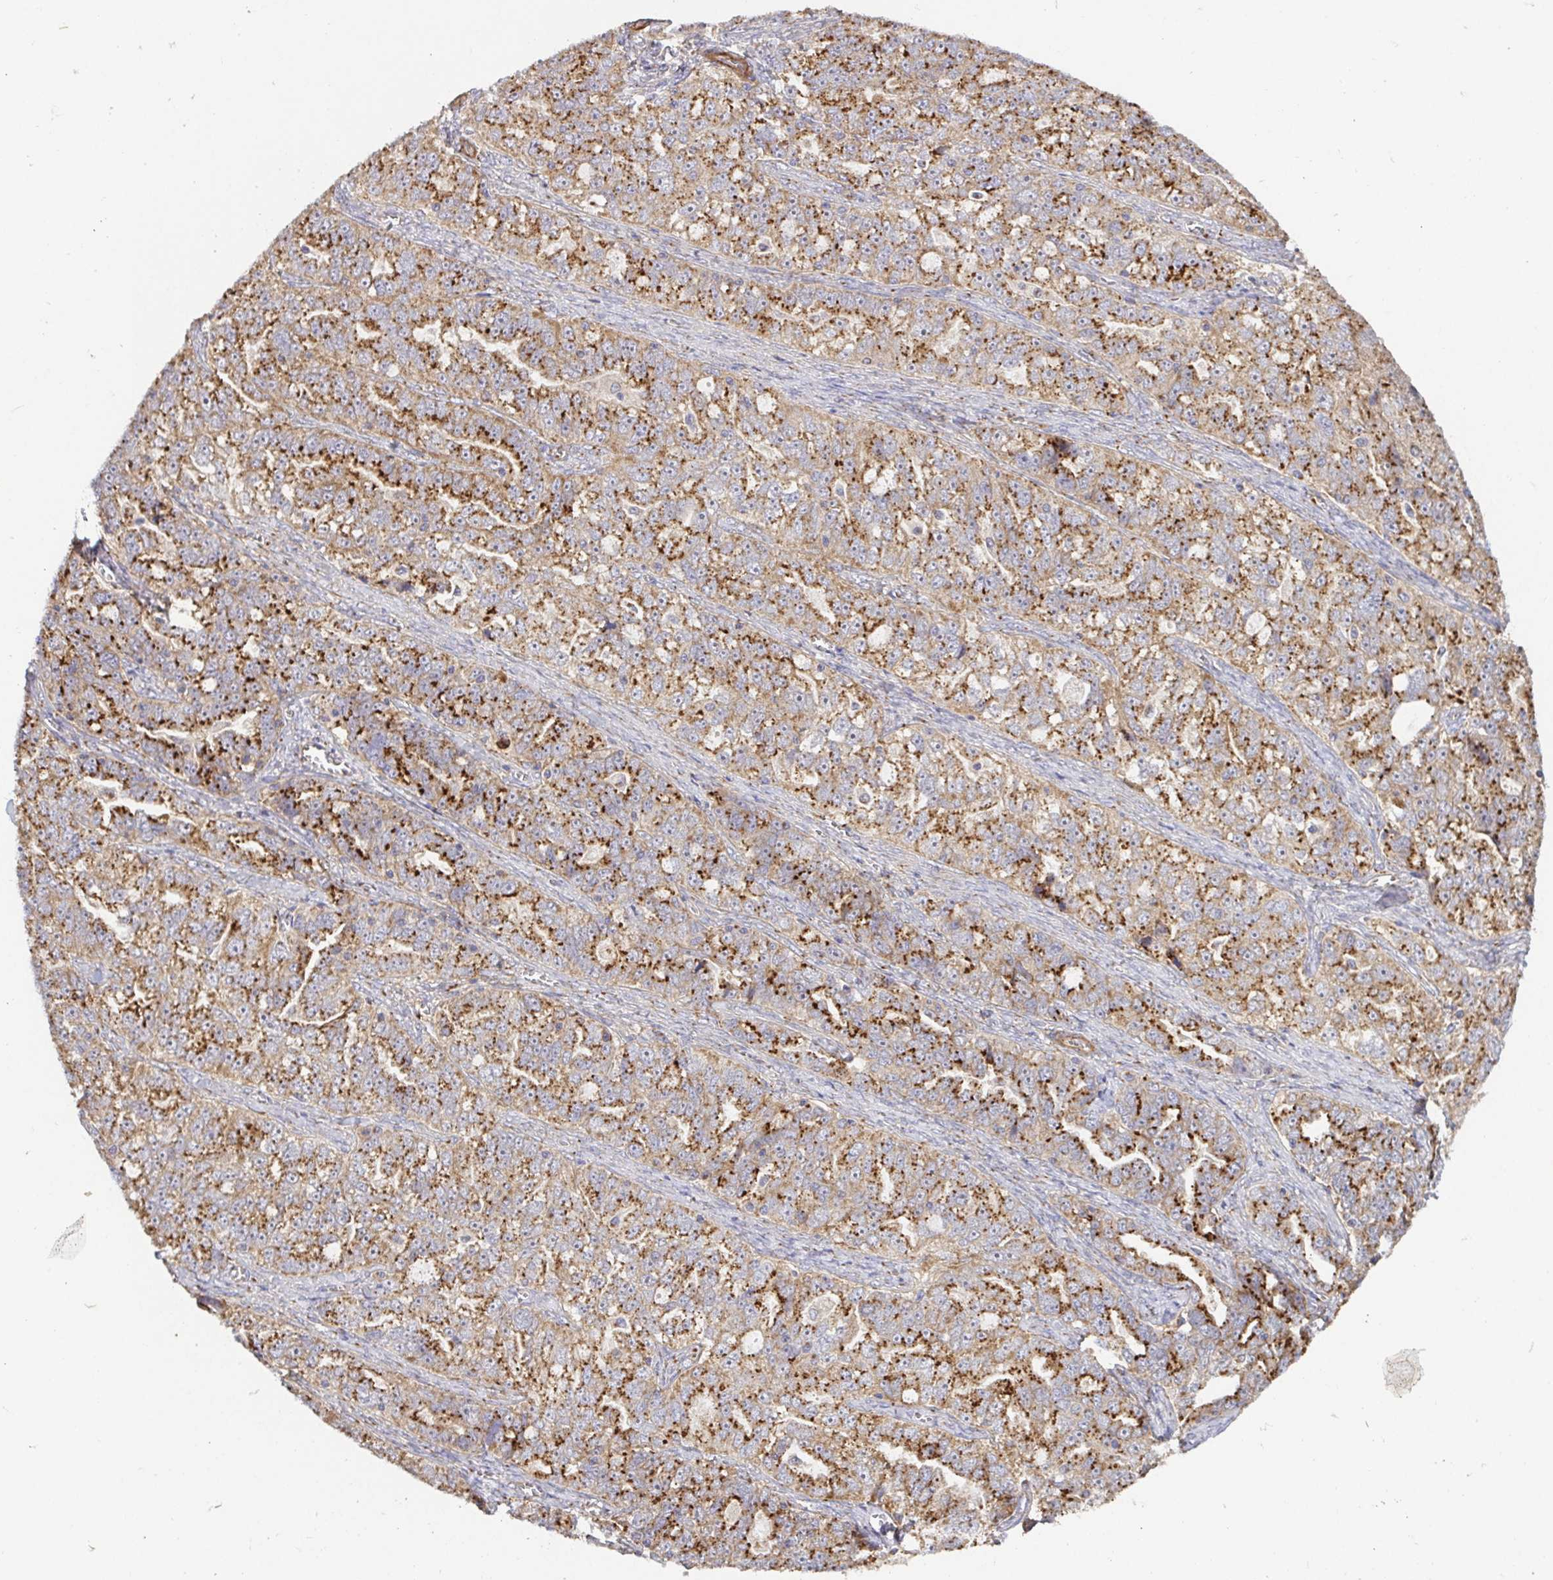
{"staining": {"intensity": "moderate", "quantity": ">75%", "location": "cytoplasmic/membranous"}, "tissue": "ovarian cancer", "cell_type": "Tumor cells", "image_type": "cancer", "snomed": [{"axis": "morphology", "description": "Cystadenocarcinoma, serous, NOS"}, {"axis": "topography", "description": "Ovary"}], "caption": "High-power microscopy captured an immunohistochemistry histopathology image of ovarian cancer (serous cystadenocarcinoma), revealing moderate cytoplasmic/membranous expression in approximately >75% of tumor cells. Immunohistochemistry (ihc) stains the protein of interest in brown and the nuclei are stained blue.", "gene": "TM9SF4", "patient": {"sex": "female", "age": 51}}